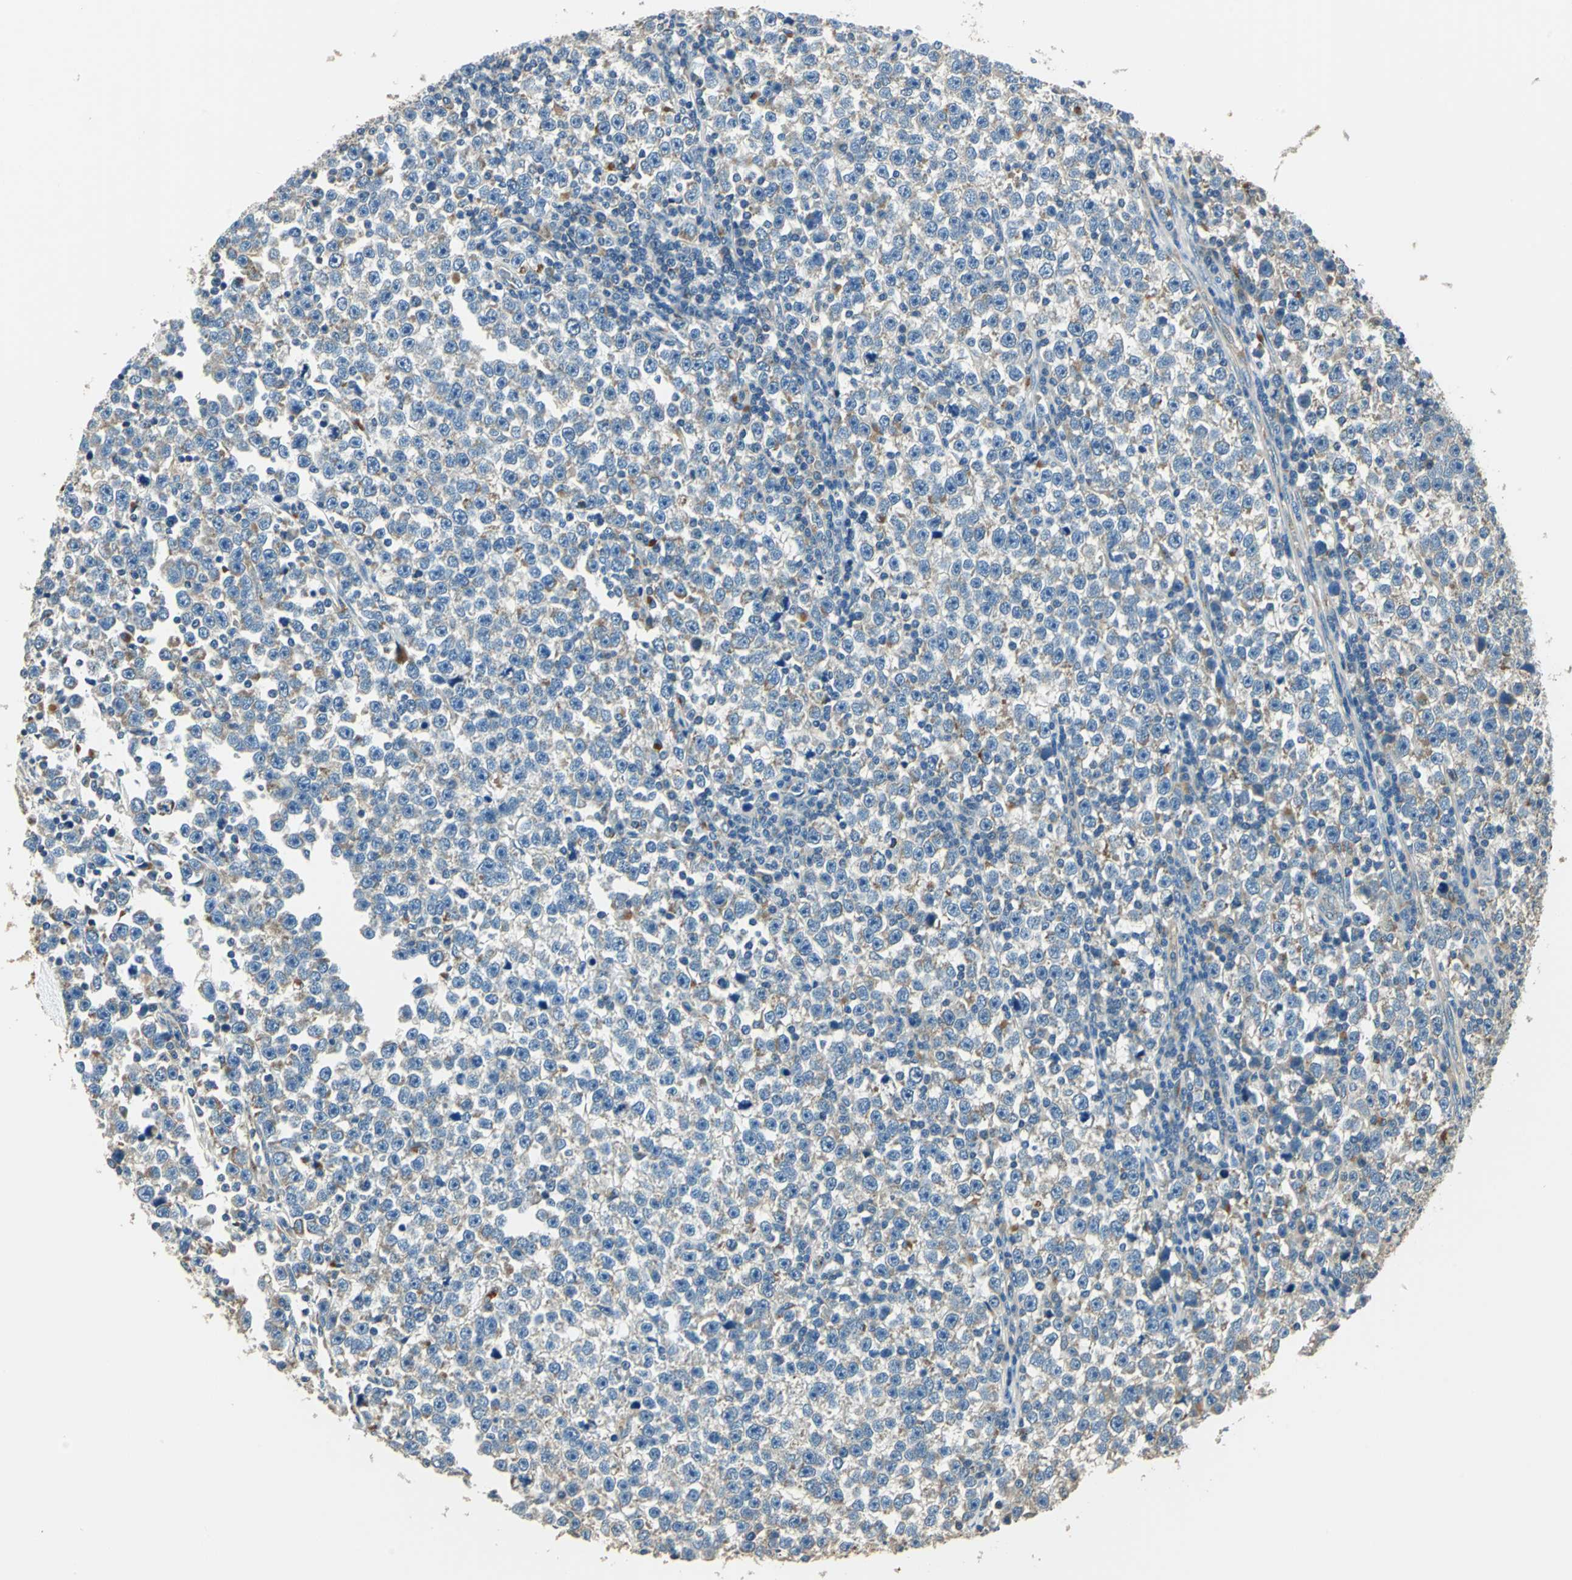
{"staining": {"intensity": "weak", "quantity": "25%-75%", "location": "cytoplasmic/membranous"}, "tissue": "testis cancer", "cell_type": "Tumor cells", "image_type": "cancer", "snomed": [{"axis": "morphology", "description": "Seminoma, NOS"}, {"axis": "topography", "description": "Testis"}], "caption": "Protein staining reveals weak cytoplasmic/membranous expression in approximately 25%-75% of tumor cells in testis seminoma.", "gene": "NIT1", "patient": {"sex": "male", "age": 43}}